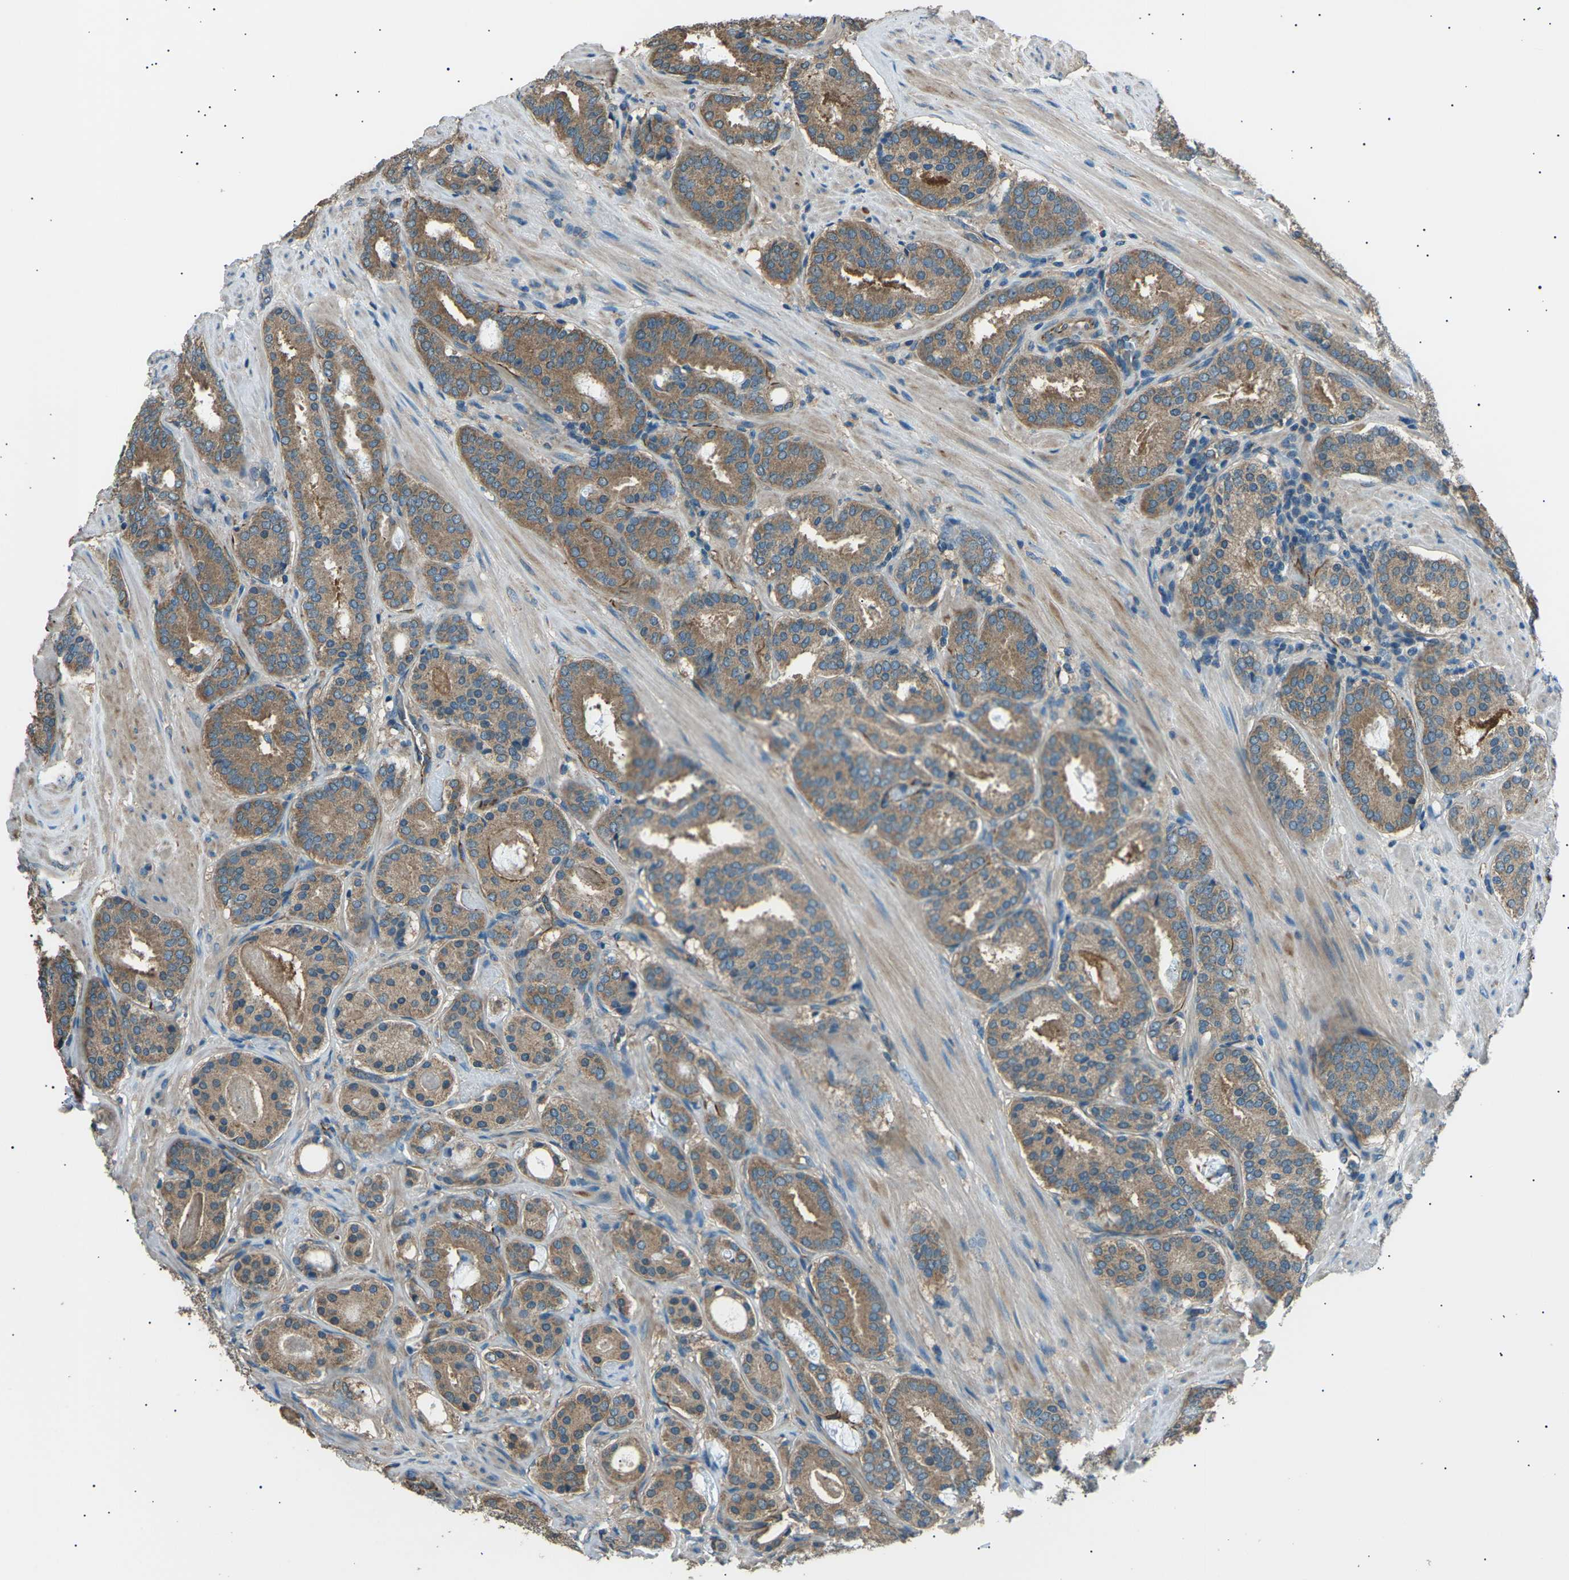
{"staining": {"intensity": "moderate", "quantity": ">75%", "location": "cytoplasmic/membranous"}, "tissue": "prostate cancer", "cell_type": "Tumor cells", "image_type": "cancer", "snomed": [{"axis": "morphology", "description": "Adenocarcinoma, Low grade"}, {"axis": "topography", "description": "Prostate"}], "caption": "This image exhibits IHC staining of low-grade adenocarcinoma (prostate), with medium moderate cytoplasmic/membranous expression in about >75% of tumor cells.", "gene": "SLK", "patient": {"sex": "male", "age": 69}}